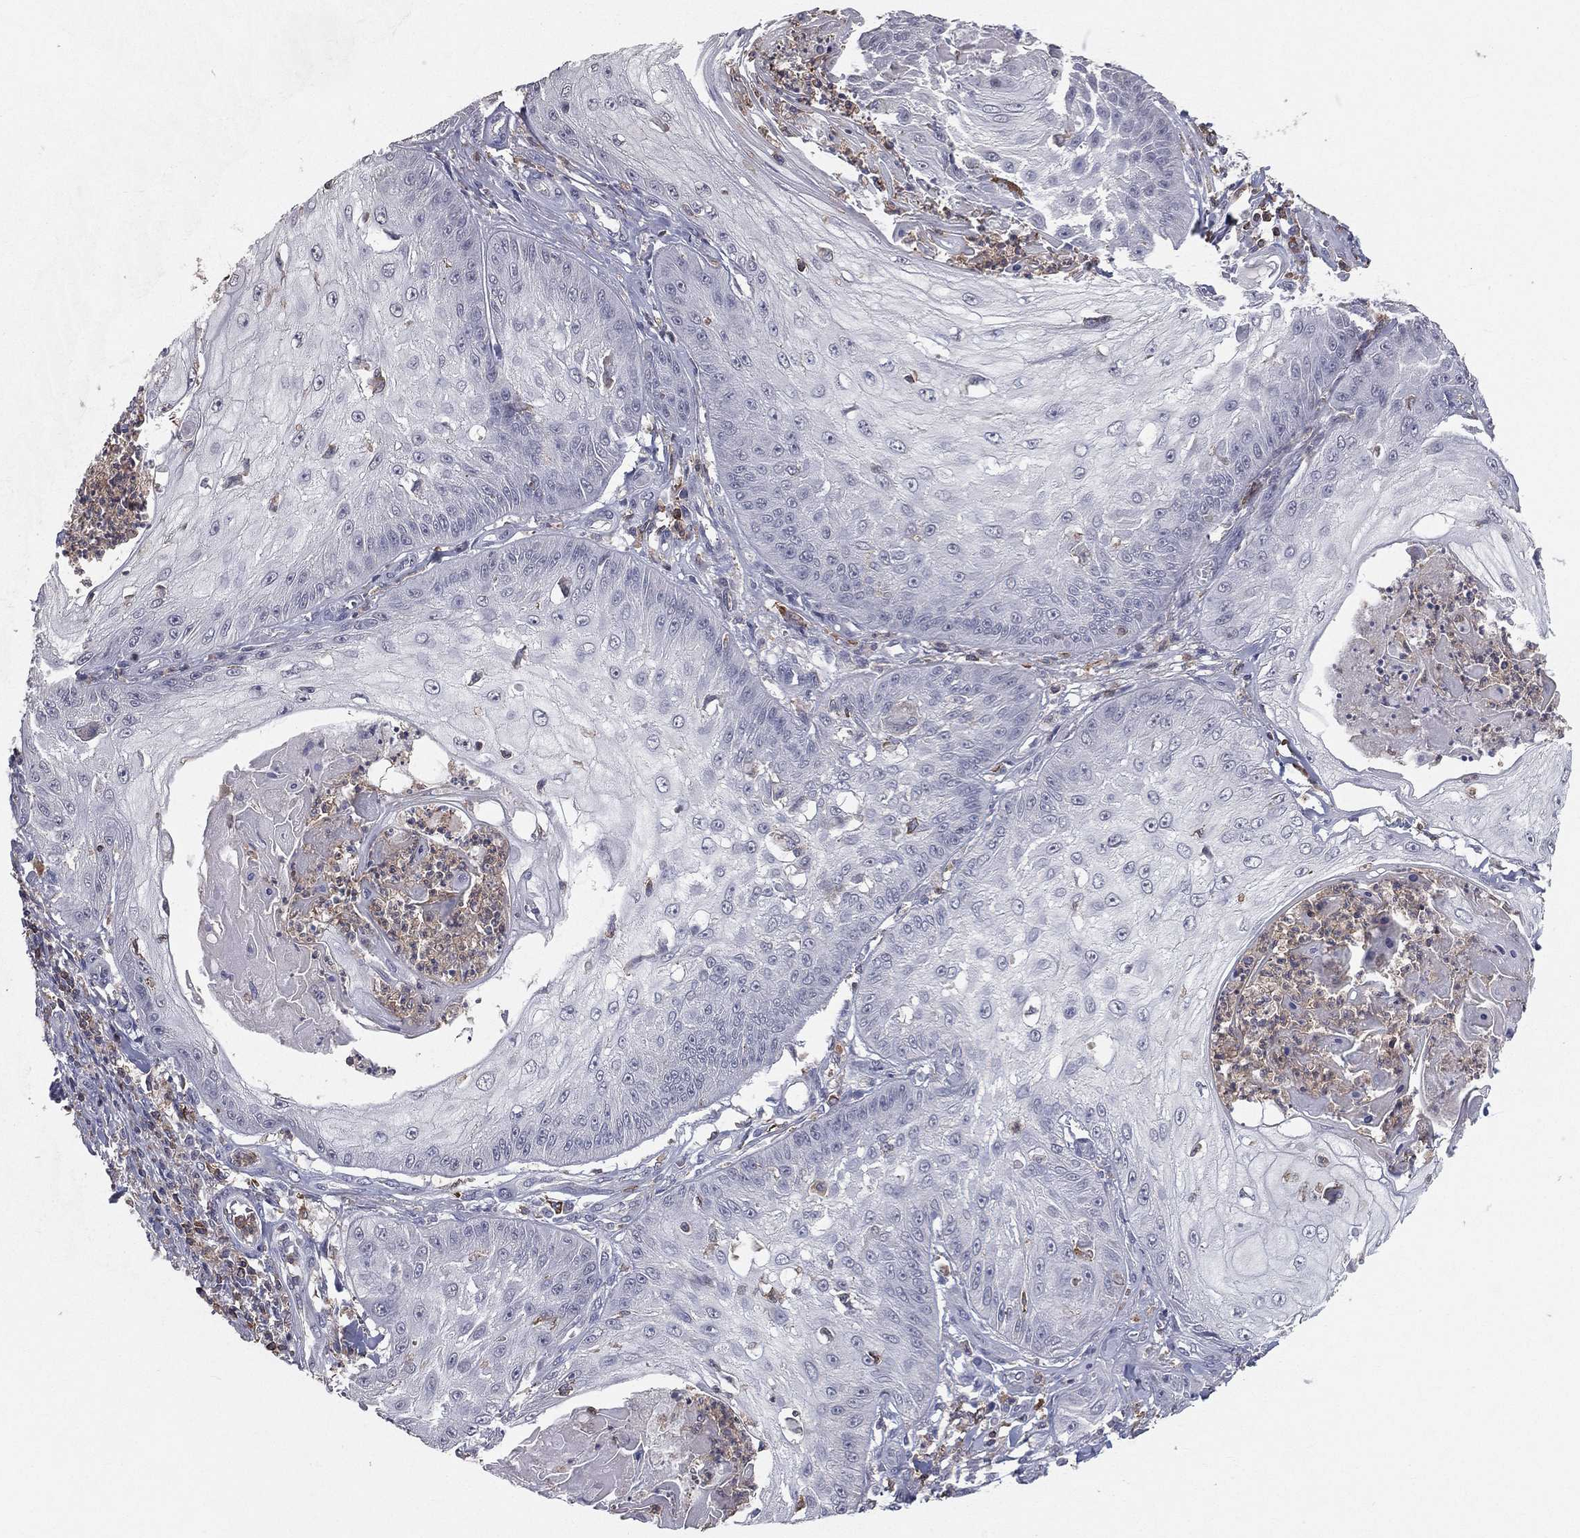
{"staining": {"intensity": "negative", "quantity": "none", "location": "none"}, "tissue": "skin cancer", "cell_type": "Tumor cells", "image_type": "cancer", "snomed": [{"axis": "morphology", "description": "Squamous cell carcinoma, NOS"}, {"axis": "topography", "description": "Skin"}], "caption": "This is an immunohistochemistry image of skin squamous cell carcinoma. There is no staining in tumor cells.", "gene": "PSTPIP1", "patient": {"sex": "male", "age": 70}}